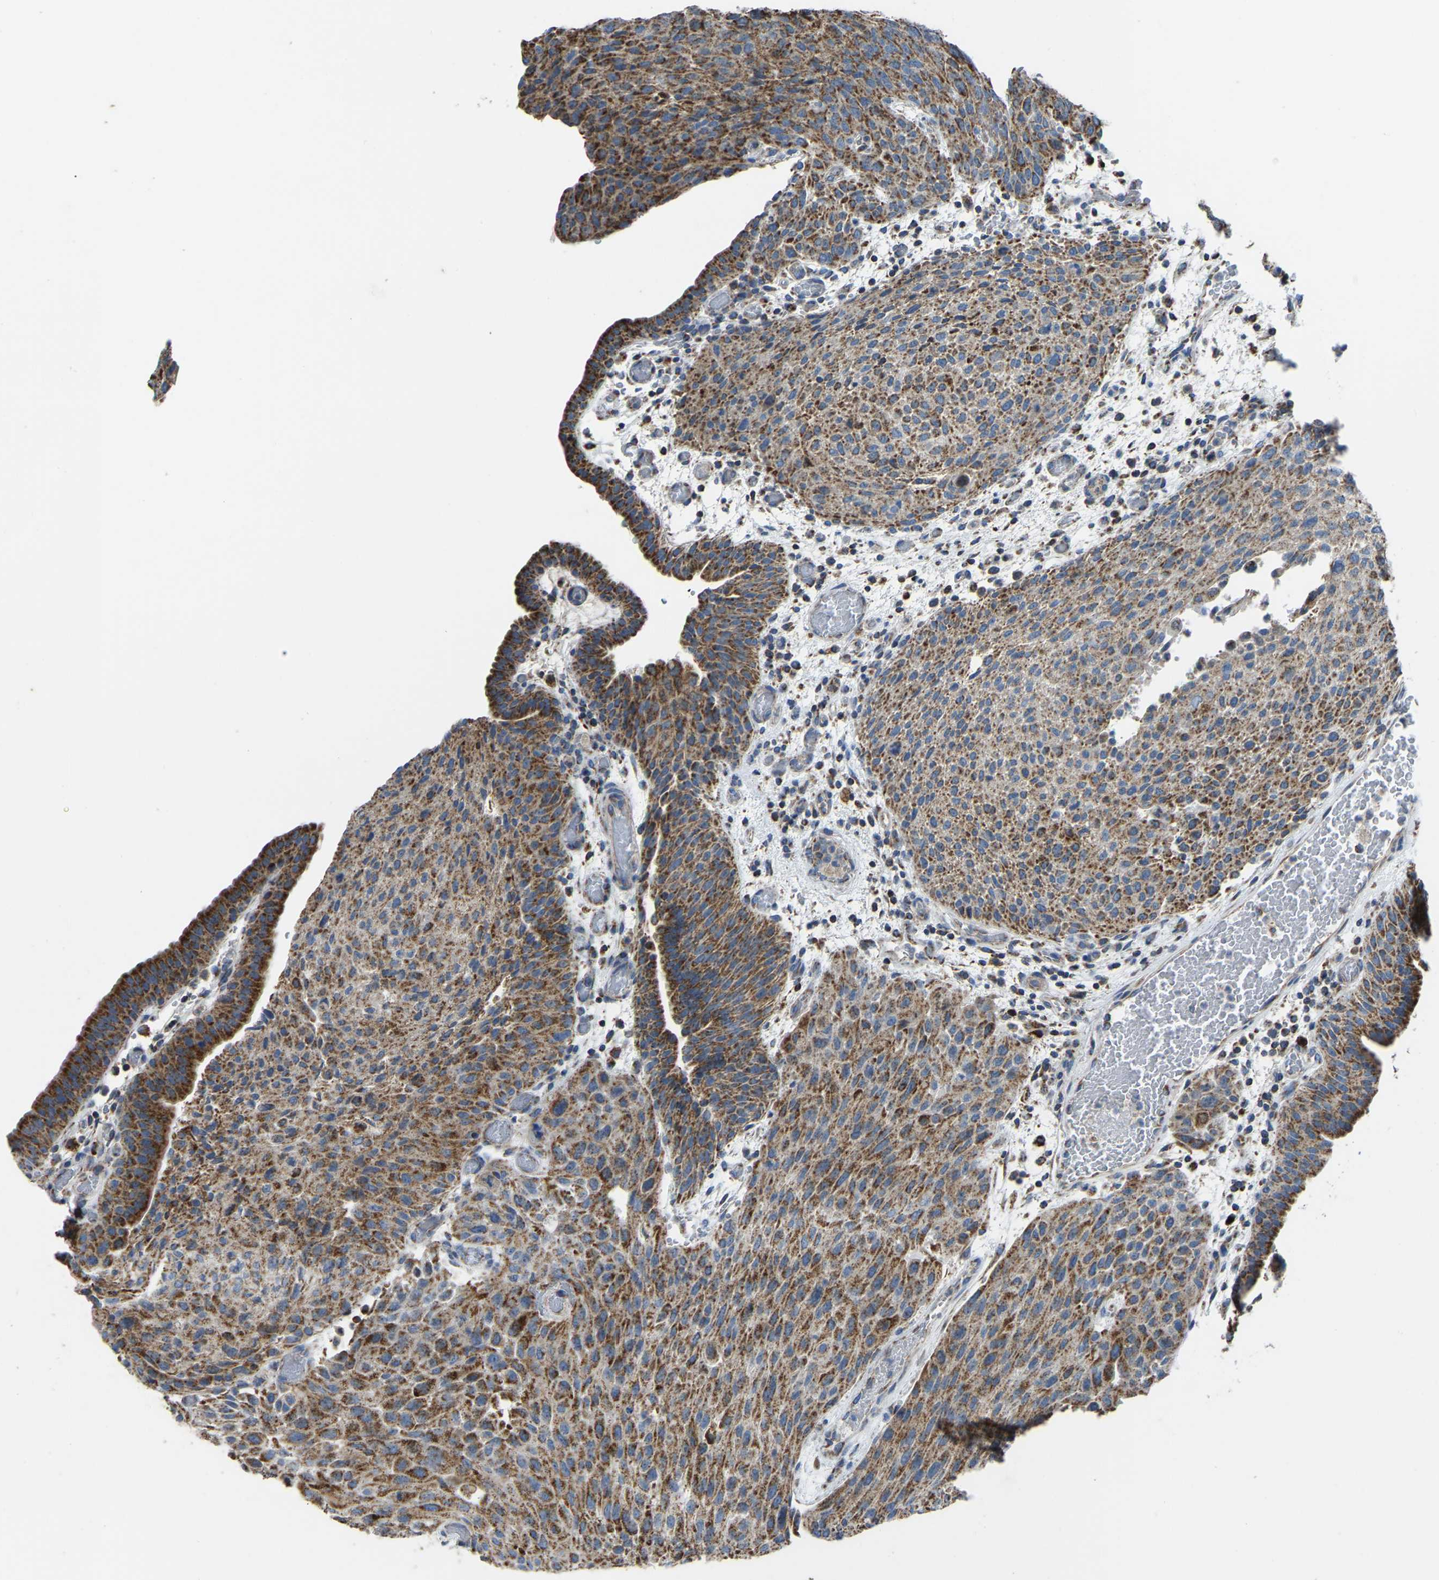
{"staining": {"intensity": "moderate", "quantity": ">75%", "location": "cytoplasmic/membranous"}, "tissue": "urothelial cancer", "cell_type": "Tumor cells", "image_type": "cancer", "snomed": [{"axis": "morphology", "description": "Urothelial carcinoma, Low grade"}, {"axis": "morphology", "description": "Urothelial carcinoma, High grade"}, {"axis": "topography", "description": "Urinary bladder"}], "caption": "Brown immunohistochemical staining in low-grade urothelial carcinoma demonstrates moderate cytoplasmic/membranous expression in approximately >75% of tumor cells. (DAB (3,3'-diaminobenzidine) IHC with brightfield microscopy, high magnification).", "gene": "ETFB", "patient": {"sex": "male", "age": 35}}